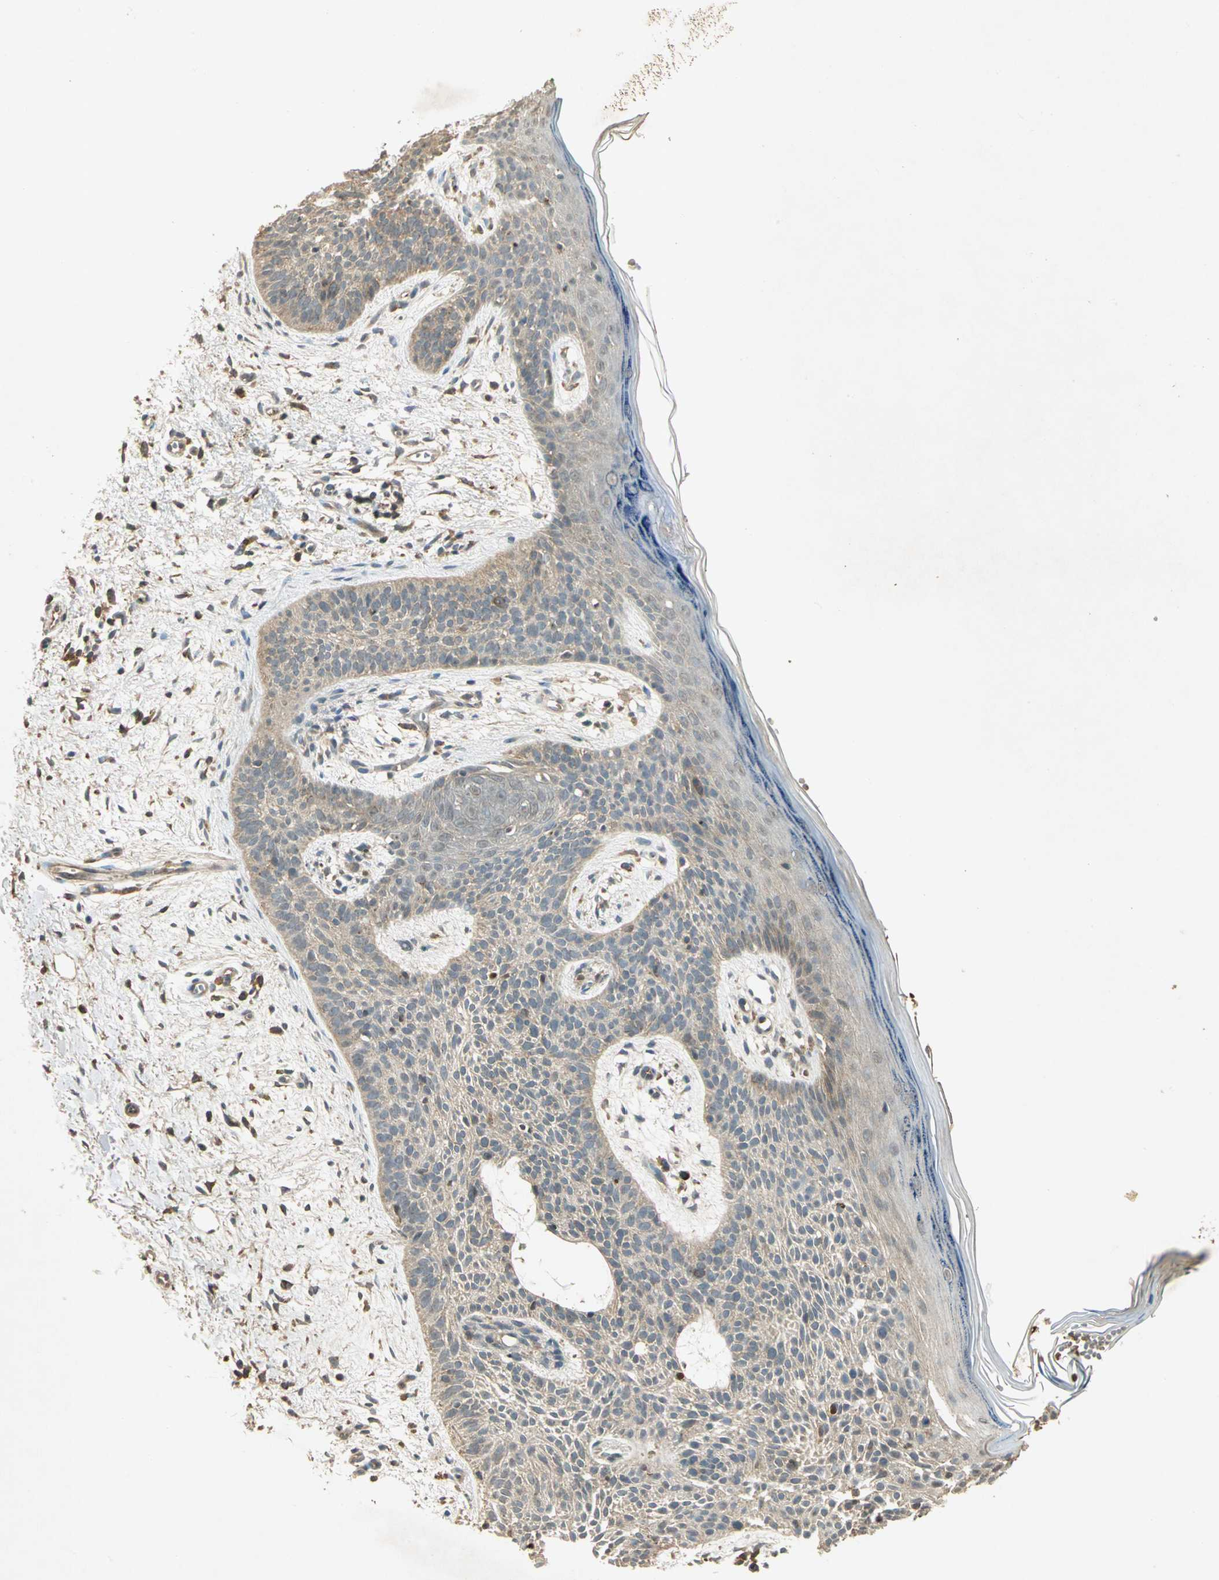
{"staining": {"intensity": "weak", "quantity": ">75%", "location": "cytoplasmic/membranous"}, "tissue": "skin cancer", "cell_type": "Tumor cells", "image_type": "cancer", "snomed": [{"axis": "morphology", "description": "Normal tissue, NOS"}, {"axis": "morphology", "description": "Basal cell carcinoma"}, {"axis": "topography", "description": "Skin"}], "caption": "Human basal cell carcinoma (skin) stained with a protein marker exhibits weak staining in tumor cells.", "gene": "KEAP1", "patient": {"sex": "female", "age": 69}}